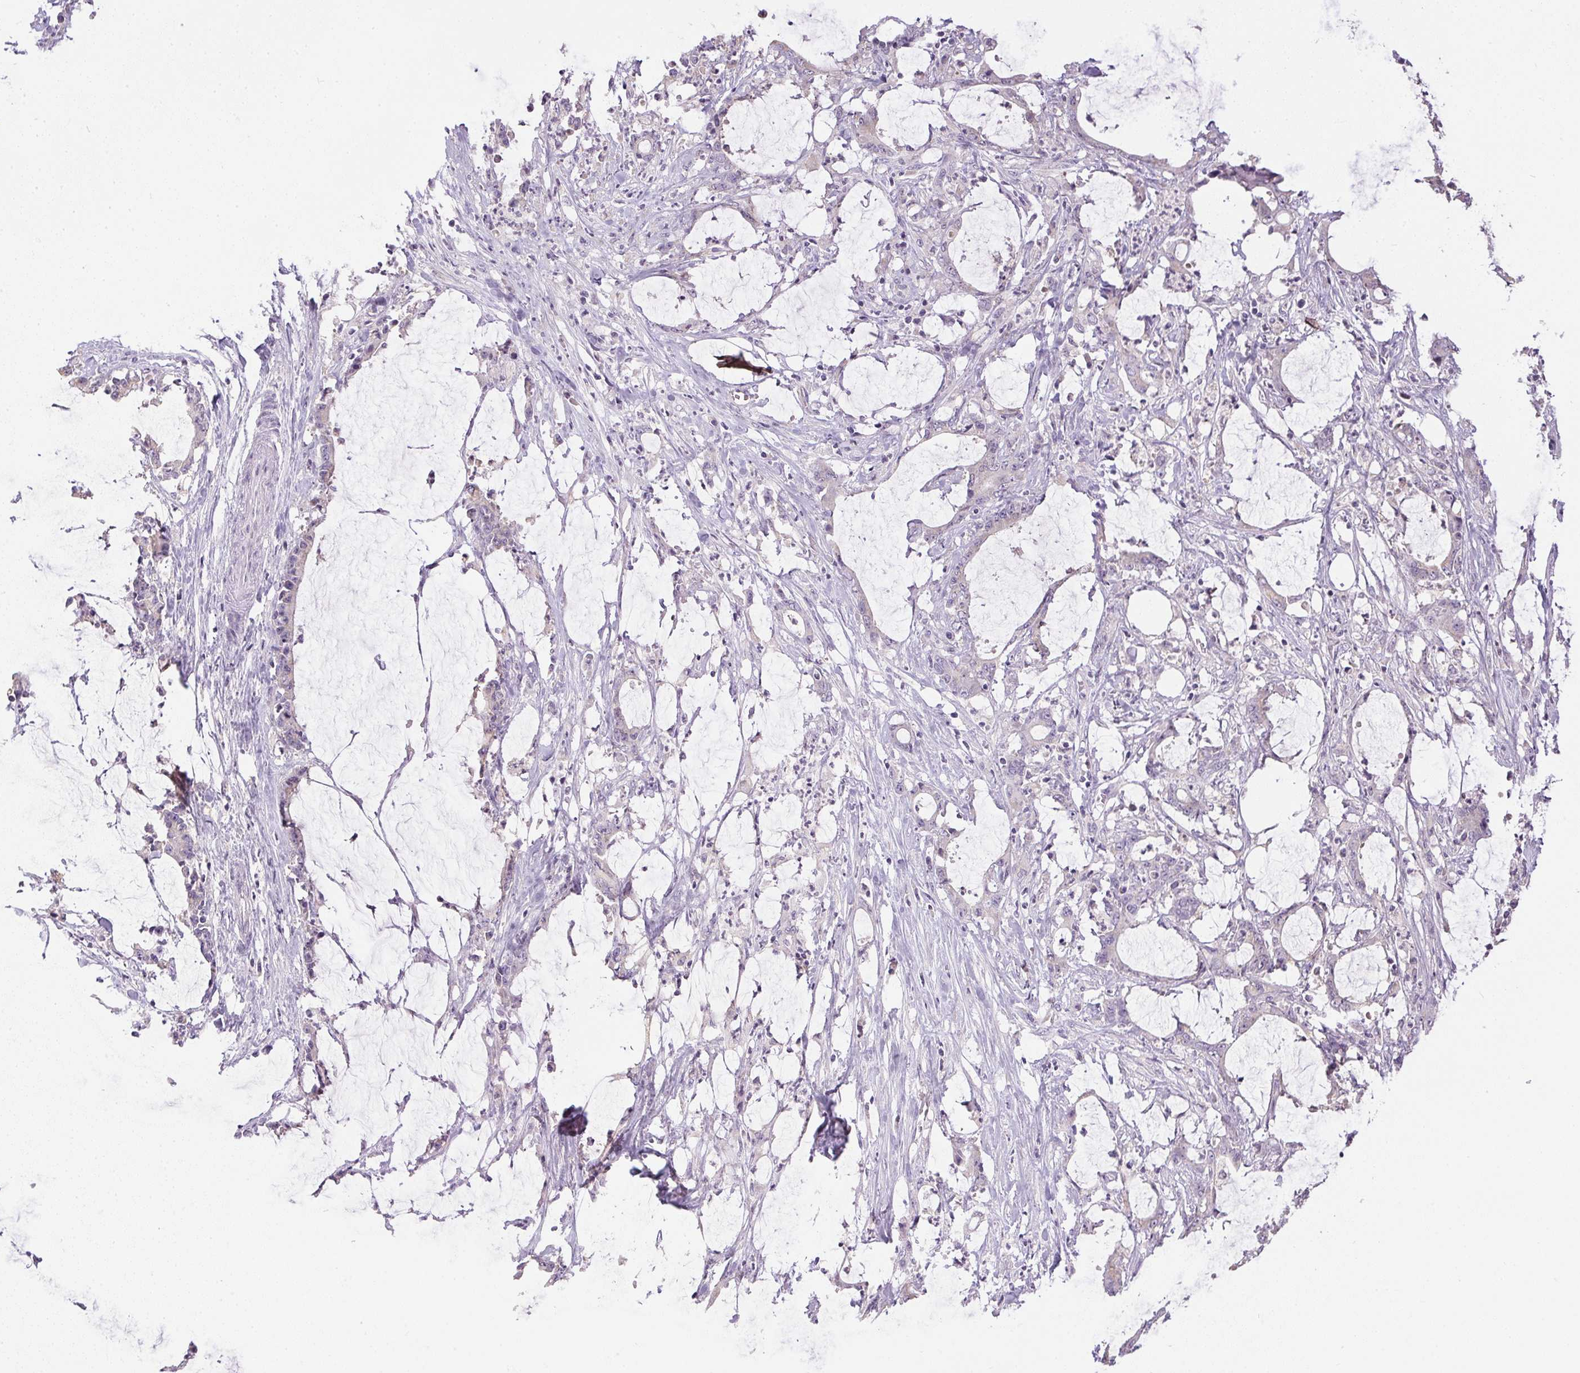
{"staining": {"intensity": "negative", "quantity": "none", "location": "none"}, "tissue": "stomach cancer", "cell_type": "Tumor cells", "image_type": "cancer", "snomed": [{"axis": "morphology", "description": "Adenocarcinoma, NOS"}, {"axis": "topography", "description": "Stomach, upper"}], "caption": "IHC of stomach cancer exhibits no staining in tumor cells.", "gene": "SPACA9", "patient": {"sex": "male", "age": 68}}